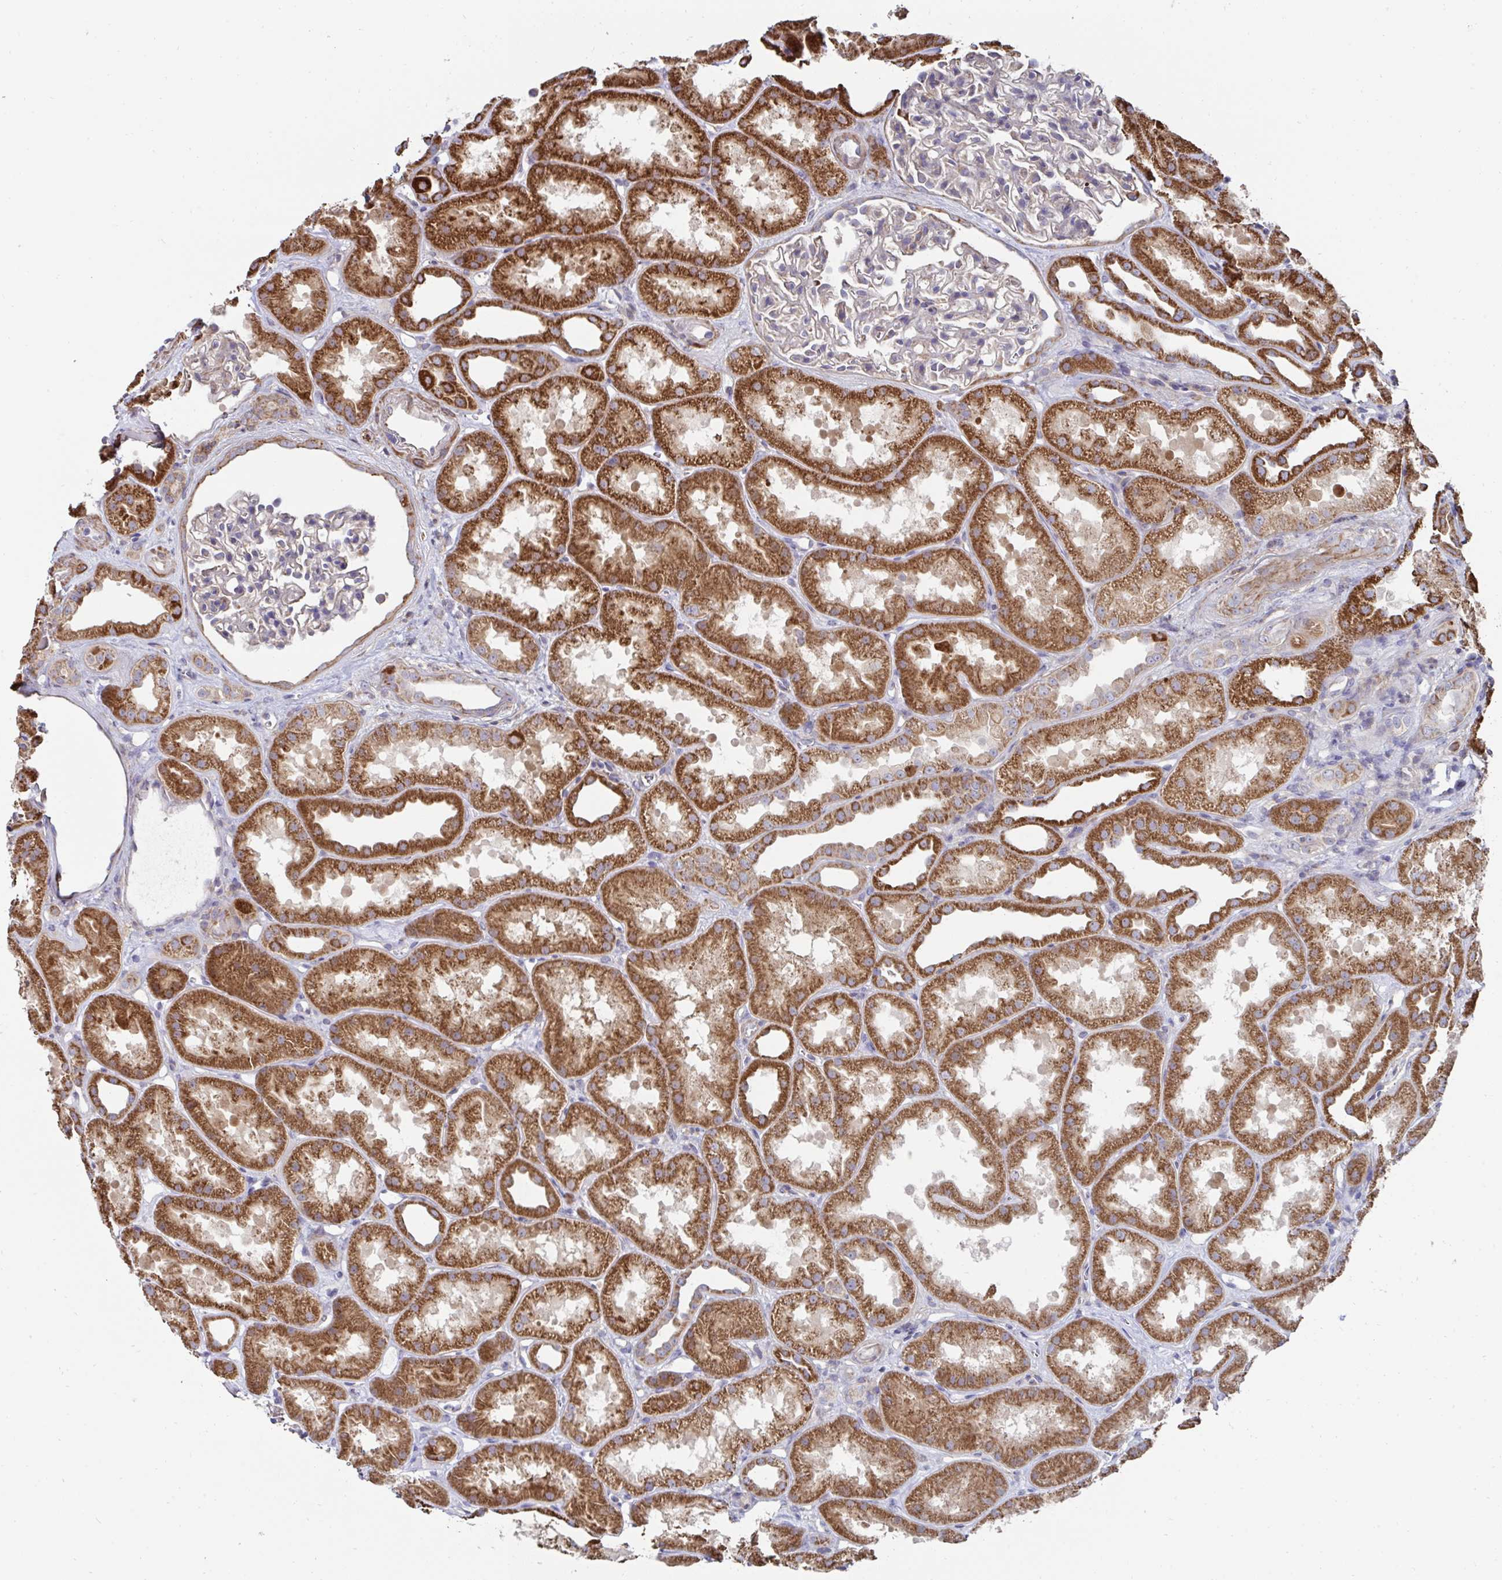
{"staining": {"intensity": "moderate", "quantity": "<25%", "location": "cytoplasmic/membranous"}, "tissue": "kidney", "cell_type": "Cells in glomeruli", "image_type": "normal", "snomed": [{"axis": "morphology", "description": "Normal tissue, NOS"}, {"axis": "topography", "description": "Kidney"}], "caption": "A low amount of moderate cytoplasmic/membranous expression is identified in approximately <25% of cells in glomeruli in normal kidney. (DAB = brown stain, brightfield microscopy at high magnification).", "gene": "DZANK1", "patient": {"sex": "male", "age": 61}}